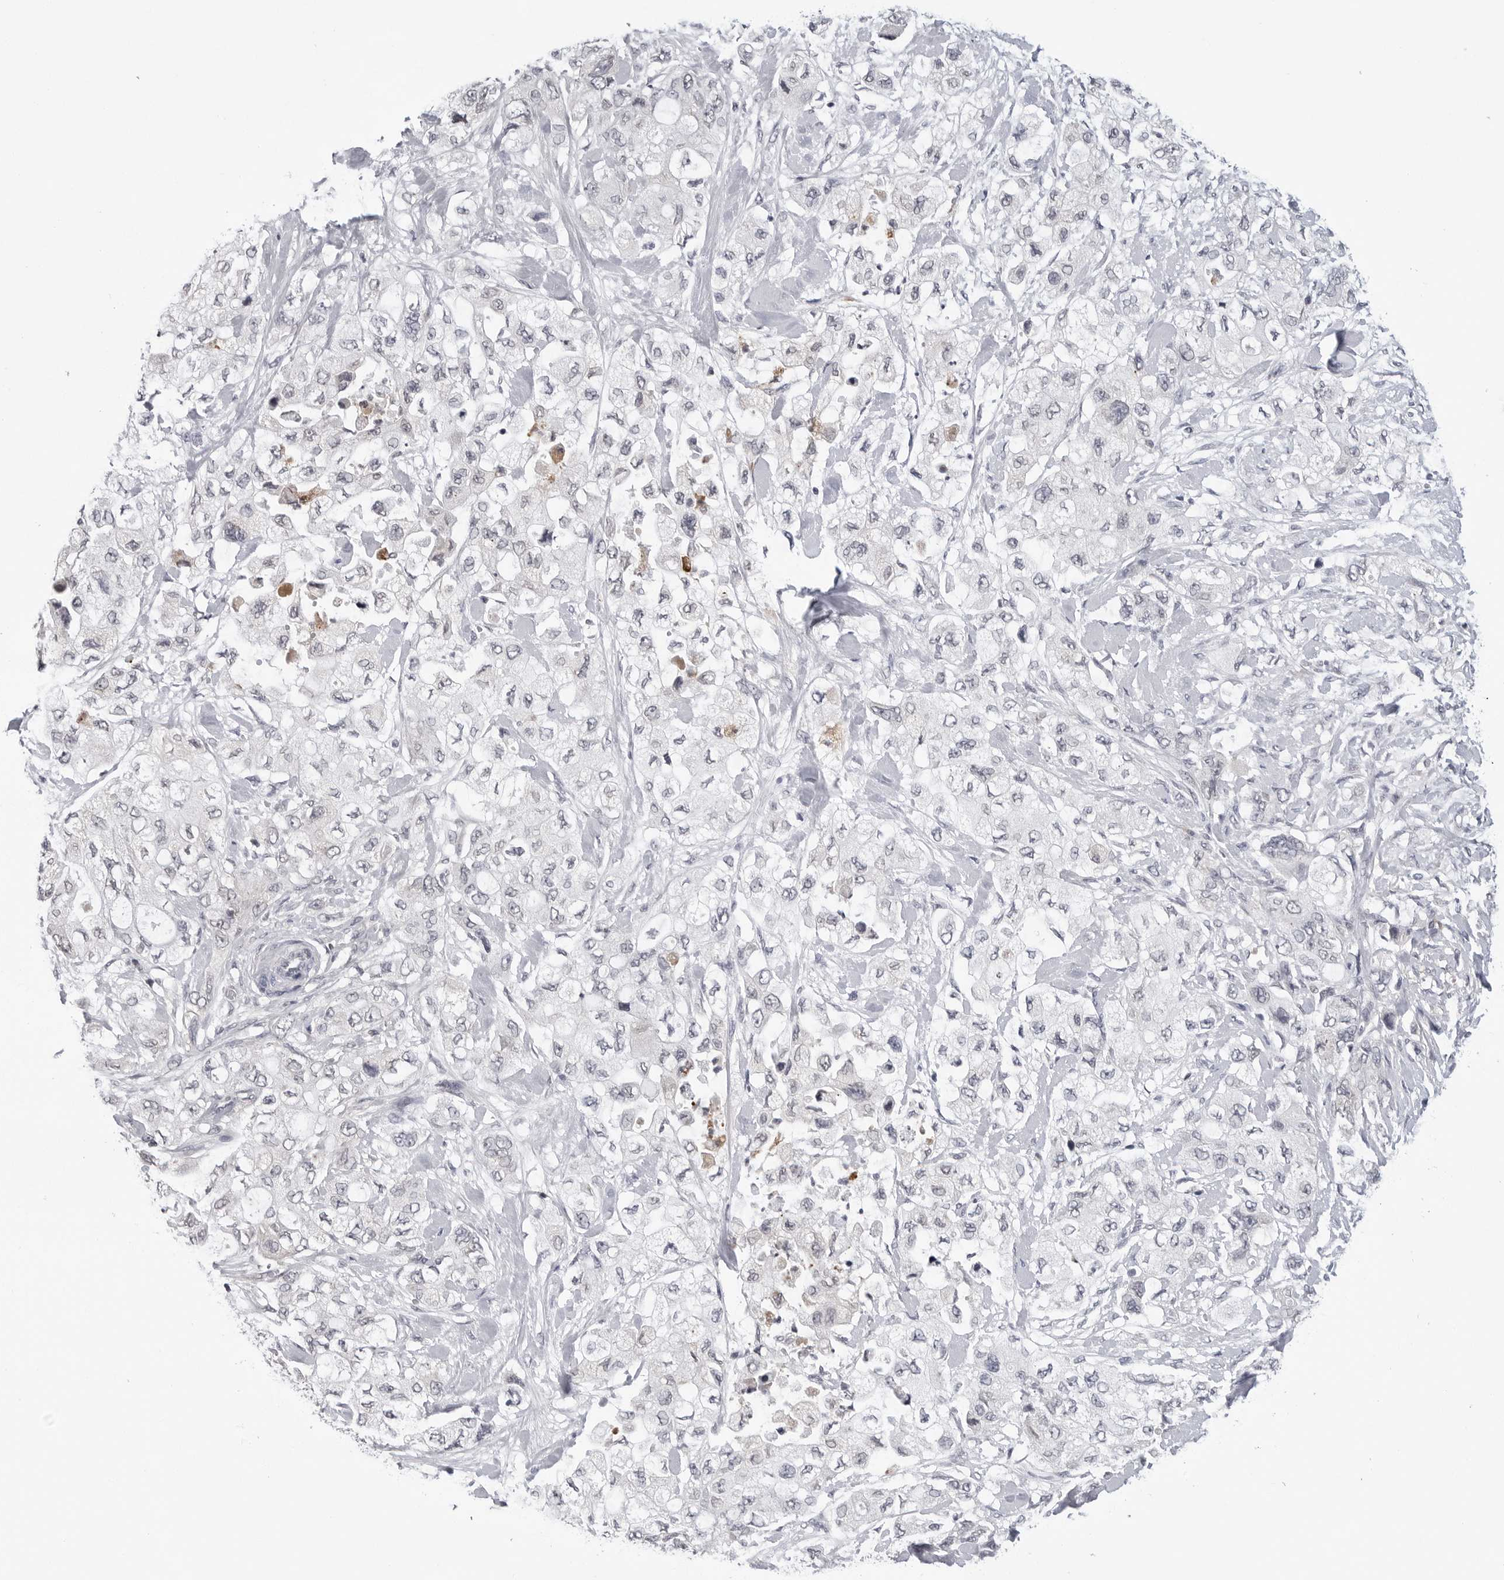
{"staining": {"intensity": "negative", "quantity": "none", "location": "none"}, "tissue": "pancreatic cancer", "cell_type": "Tumor cells", "image_type": "cancer", "snomed": [{"axis": "morphology", "description": "Adenocarcinoma, NOS"}, {"axis": "topography", "description": "Pancreas"}], "caption": "A micrograph of pancreatic adenocarcinoma stained for a protein displays no brown staining in tumor cells.", "gene": "CDK20", "patient": {"sex": "female", "age": 73}}